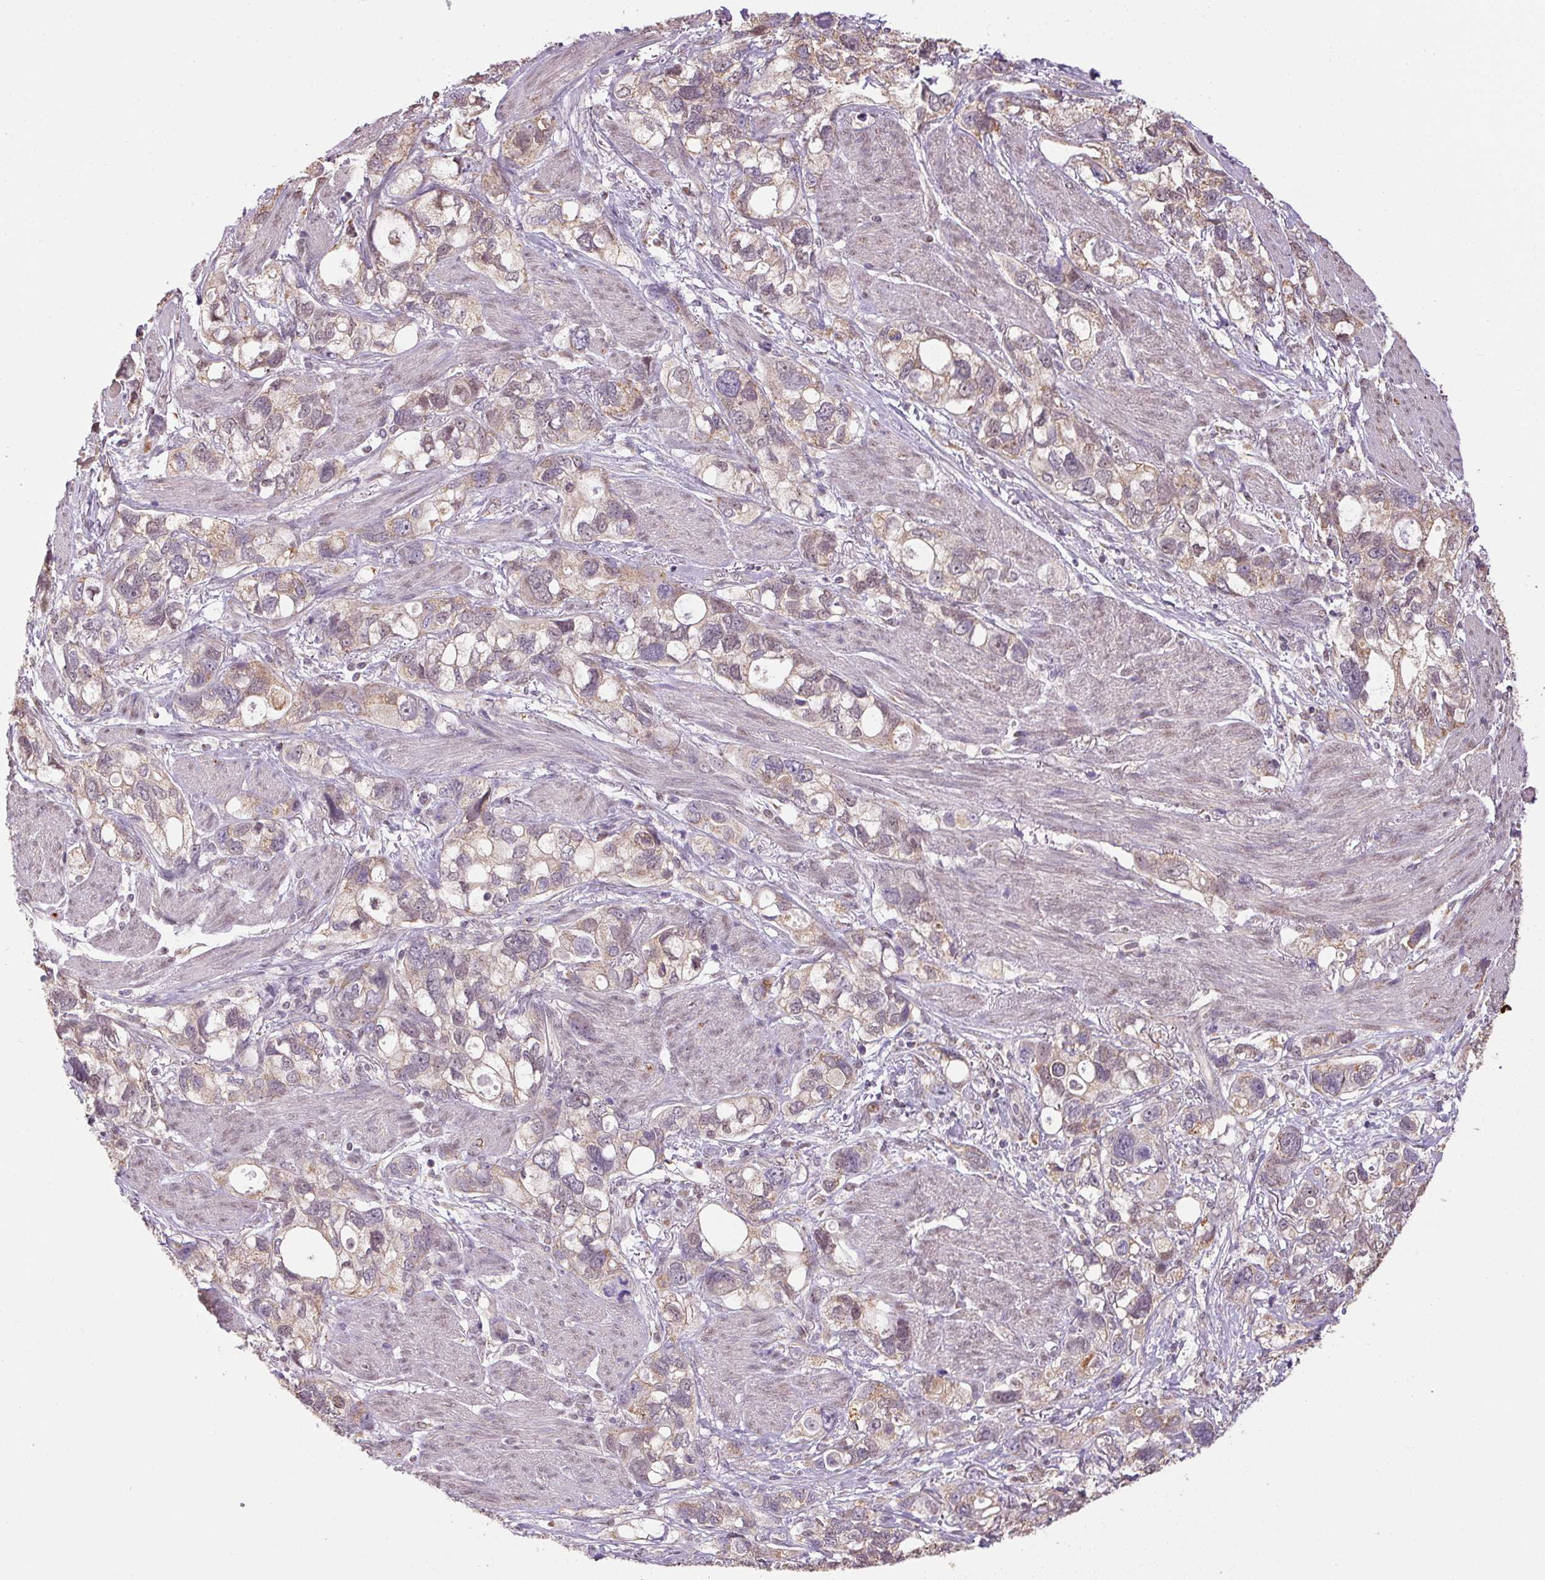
{"staining": {"intensity": "weak", "quantity": "<25%", "location": "cytoplasmic/membranous"}, "tissue": "stomach cancer", "cell_type": "Tumor cells", "image_type": "cancer", "snomed": [{"axis": "morphology", "description": "Adenocarcinoma, NOS"}, {"axis": "topography", "description": "Stomach, upper"}], "caption": "Immunohistochemical staining of stomach cancer shows no significant staining in tumor cells.", "gene": "SC5D", "patient": {"sex": "female", "age": 81}}